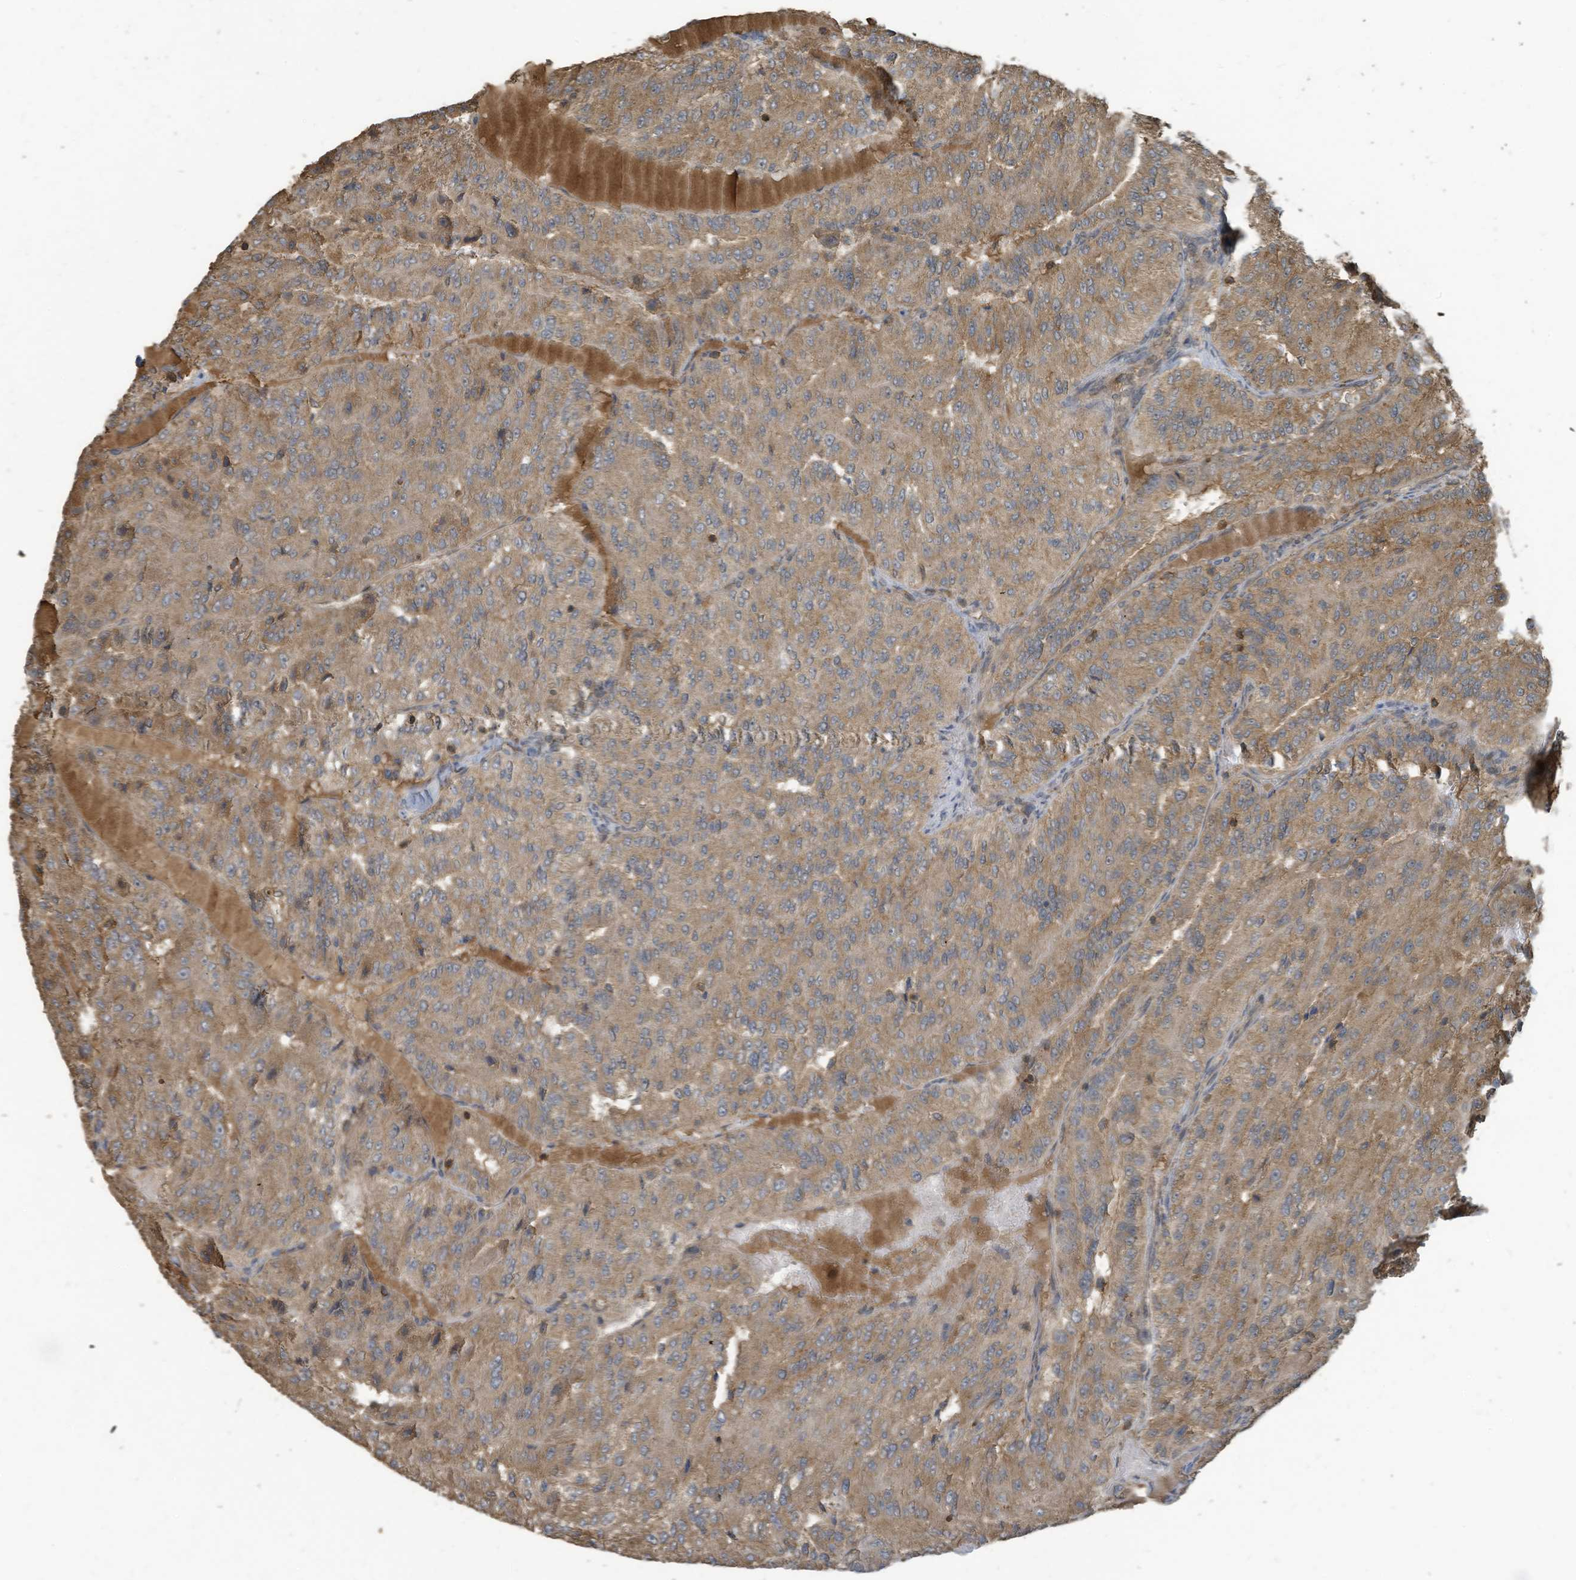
{"staining": {"intensity": "moderate", "quantity": ">75%", "location": "cytoplasmic/membranous"}, "tissue": "renal cancer", "cell_type": "Tumor cells", "image_type": "cancer", "snomed": [{"axis": "morphology", "description": "Adenocarcinoma, NOS"}, {"axis": "topography", "description": "Kidney"}], "caption": "Renal adenocarcinoma stained for a protein demonstrates moderate cytoplasmic/membranous positivity in tumor cells. (DAB = brown stain, brightfield microscopy at high magnification).", "gene": "COX10", "patient": {"sex": "female", "age": 63}}